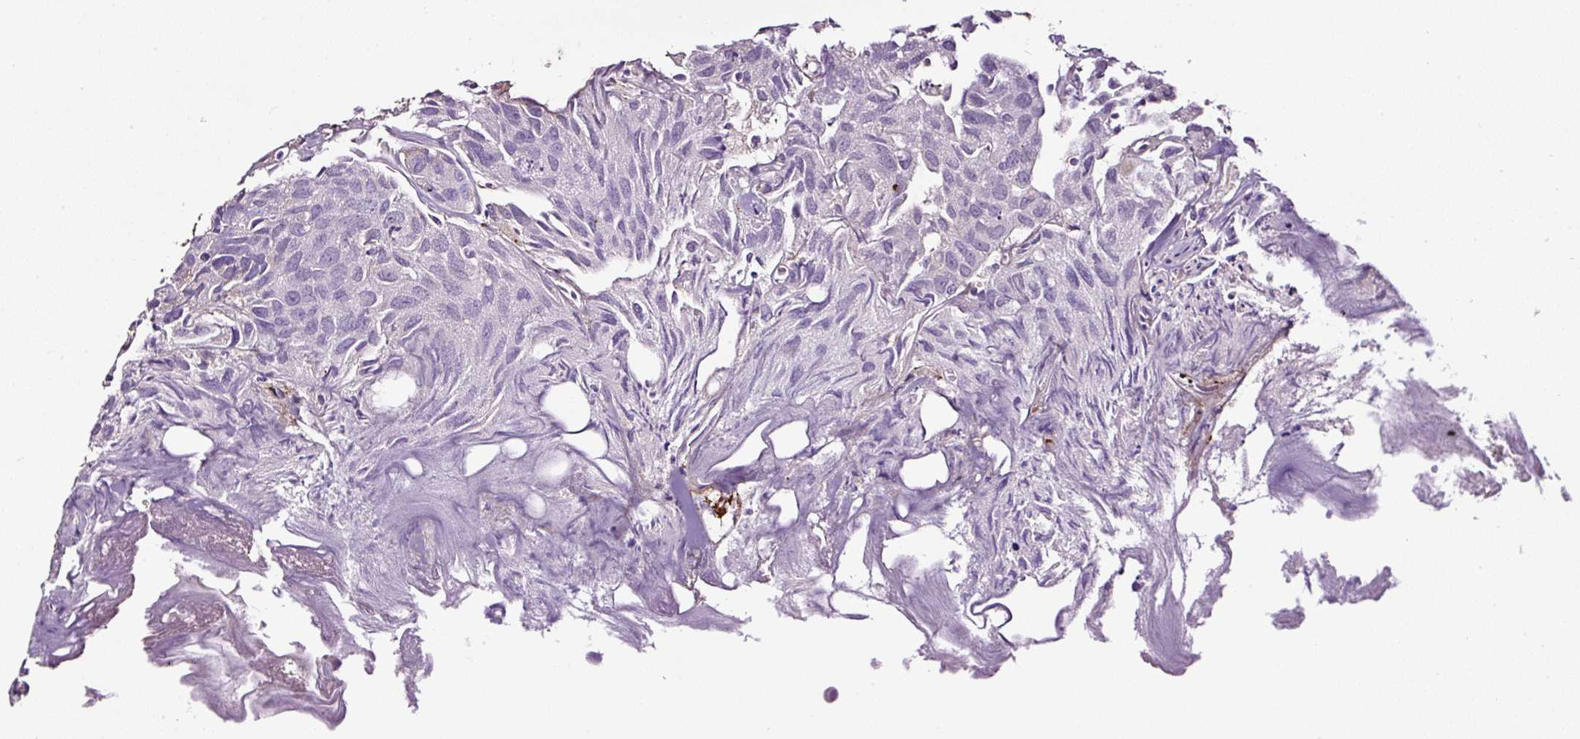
{"staining": {"intensity": "negative", "quantity": "none", "location": "none"}, "tissue": "urothelial cancer", "cell_type": "Tumor cells", "image_type": "cancer", "snomed": [{"axis": "morphology", "description": "Urothelial carcinoma, High grade"}, {"axis": "topography", "description": "Urinary bladder"}], "caption": "Tumor cells are negative for protein expression in human high-grade urothelial carcinoma. (Stains: DAB (3,3'-diaminobenzidine) immunohistochemistry with hematoxylin counter stain, Microscopy: brightfield microscopy at high magnification).", "gene": "LRRC24", "patient": {"sex": "female", "age": 75}}